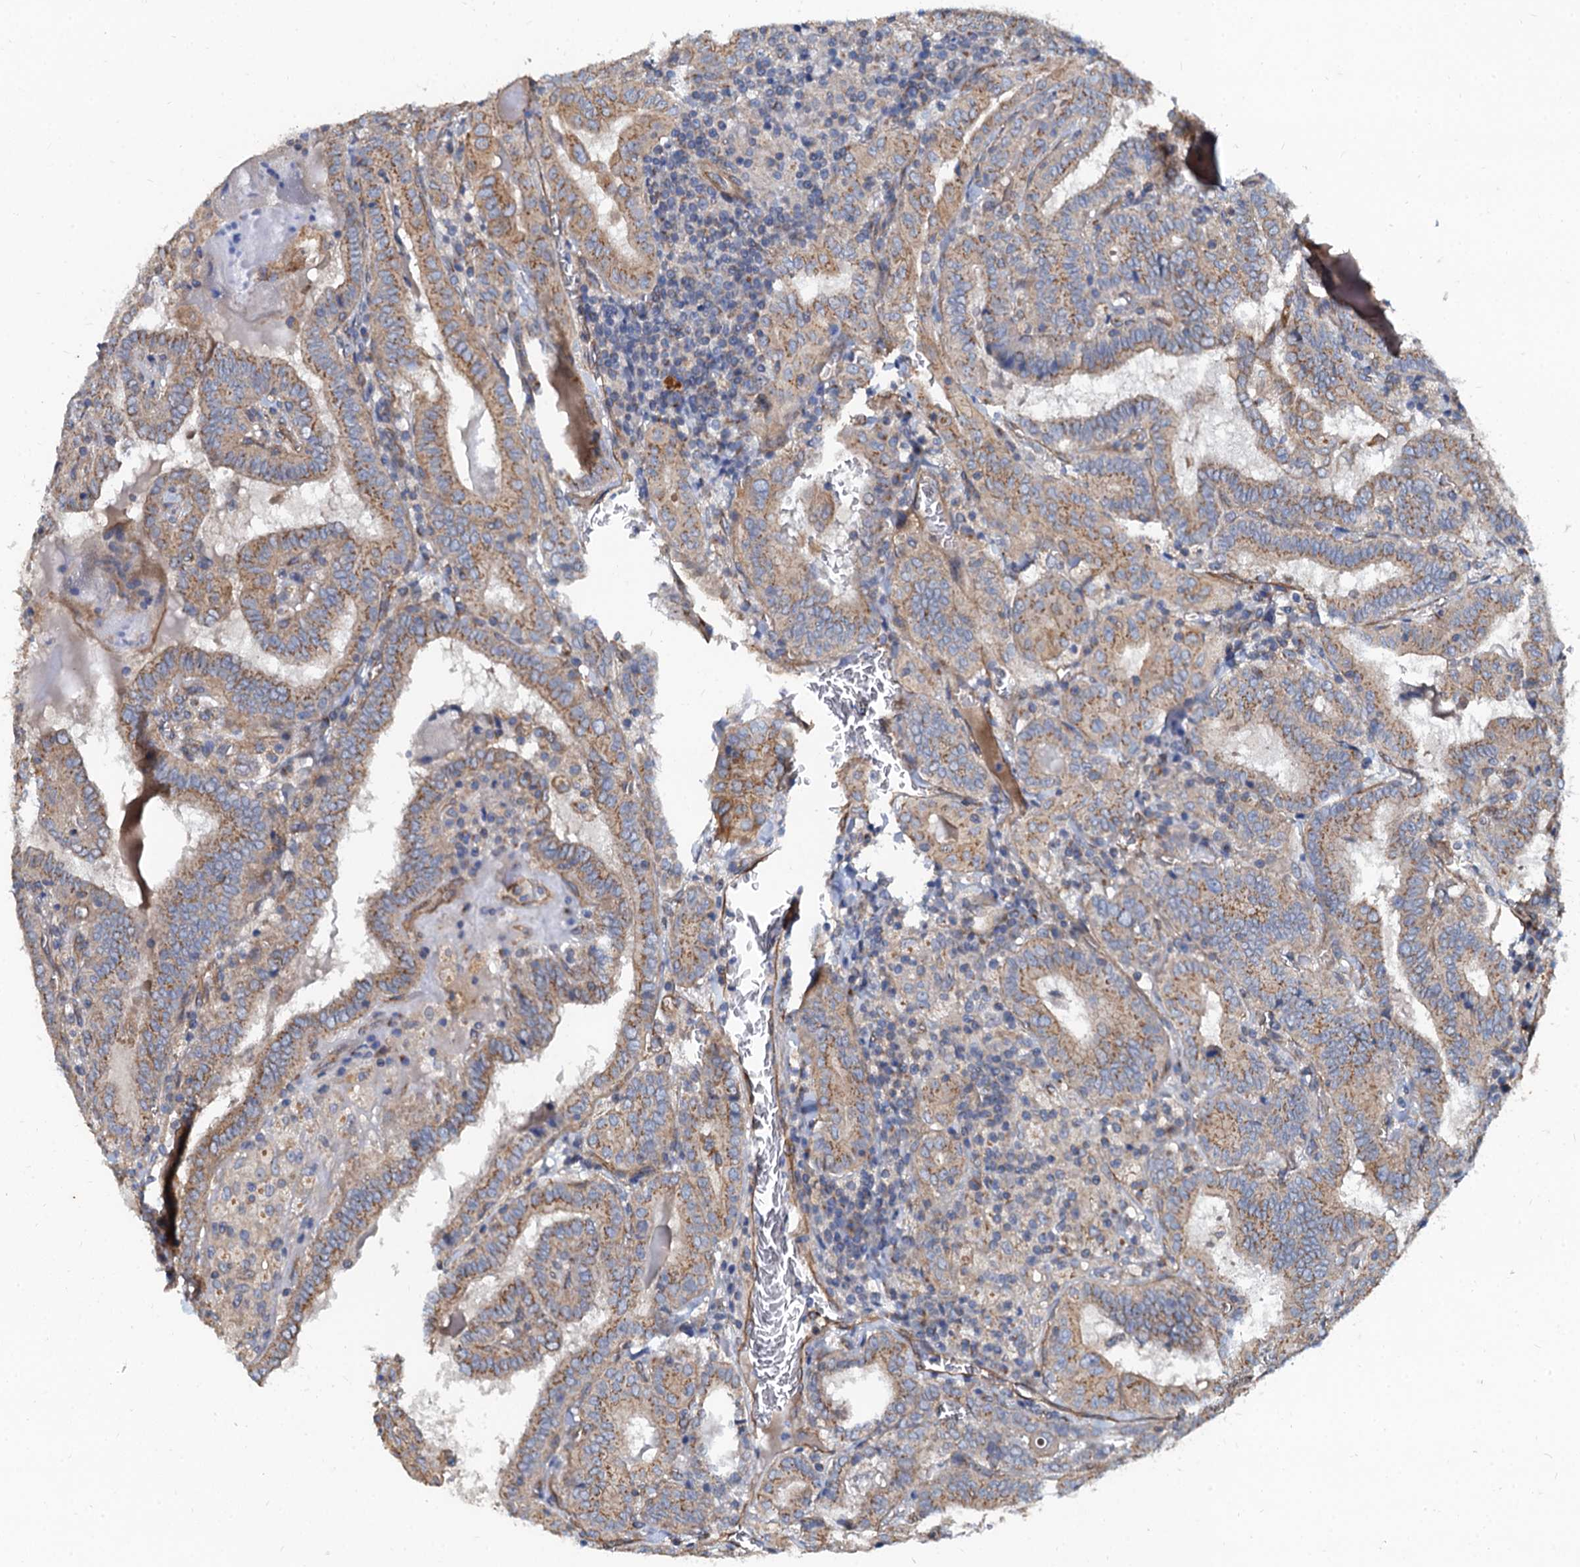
{"staining": {"intensity": "moderate", "quantity": ">75%", "location": "cytoplasmic/membranous"}, "tissue": "thyroid cancer", "cell_type": "Tumor cells", "image_type": "cancer", "snomed": [{"axis": "morphology", "description": "Papillary adenocarcinoma, NOS"}, {"axis": "topography", "description": "Thyroid gland"}], "caption": "Protein staining of thyroid cancer (papillary adenocarcinoma) tissue demonstrates moderate cytoplasmic/membranous staining in approximately >75% of tumor cells. The staining was performed using DAB, with brown indicating positive protein expression. Nuclei are stained blue with hematoxylin.", "gene": "NGRN", "patient": {"sex": "female", "age": 72}}